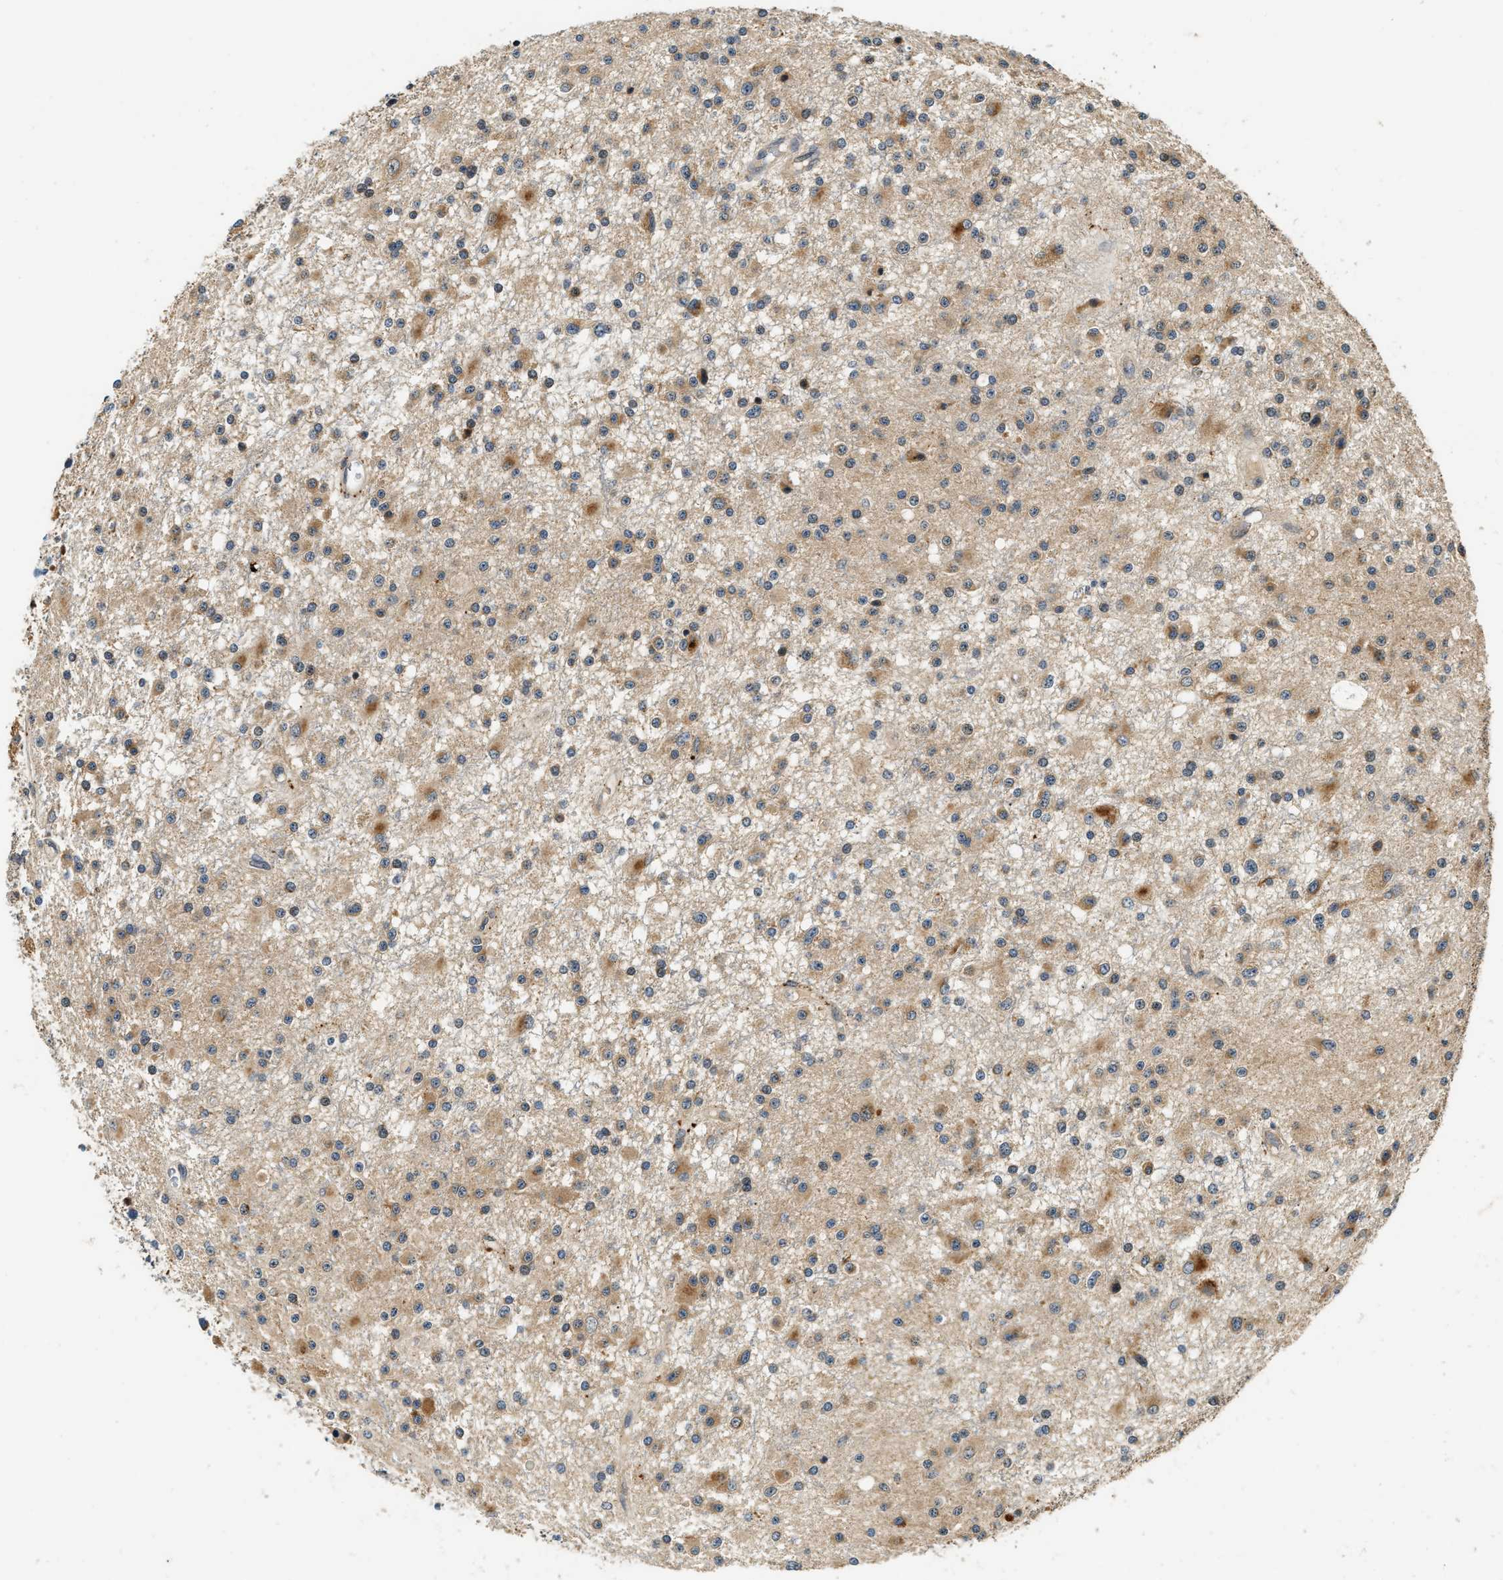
{"staining": {"intensity": "moderate", "quantity": ">75%", "location": "cytoplasmic/membranous"}, "tissue": "glioma", "cell_type": "Tumor cells", "image_type": "cancer", "snomed": [{"axis": "morphology", "description": "Glioma, malignant, Low grade"}, {"axis": "topography", "description": "Brain"}], "caption": "This photomicrograph reveals malignant low-grade glioma stained with immunohistochemistry (IHC) to label a protein in brown. The cytoplasmic/membranous of tumor cells show moderate positivity for the protein. Nuclei are counter-stained blue.", "gene": "EXTL2", "patient": {"sex": "male", "age": 58}}